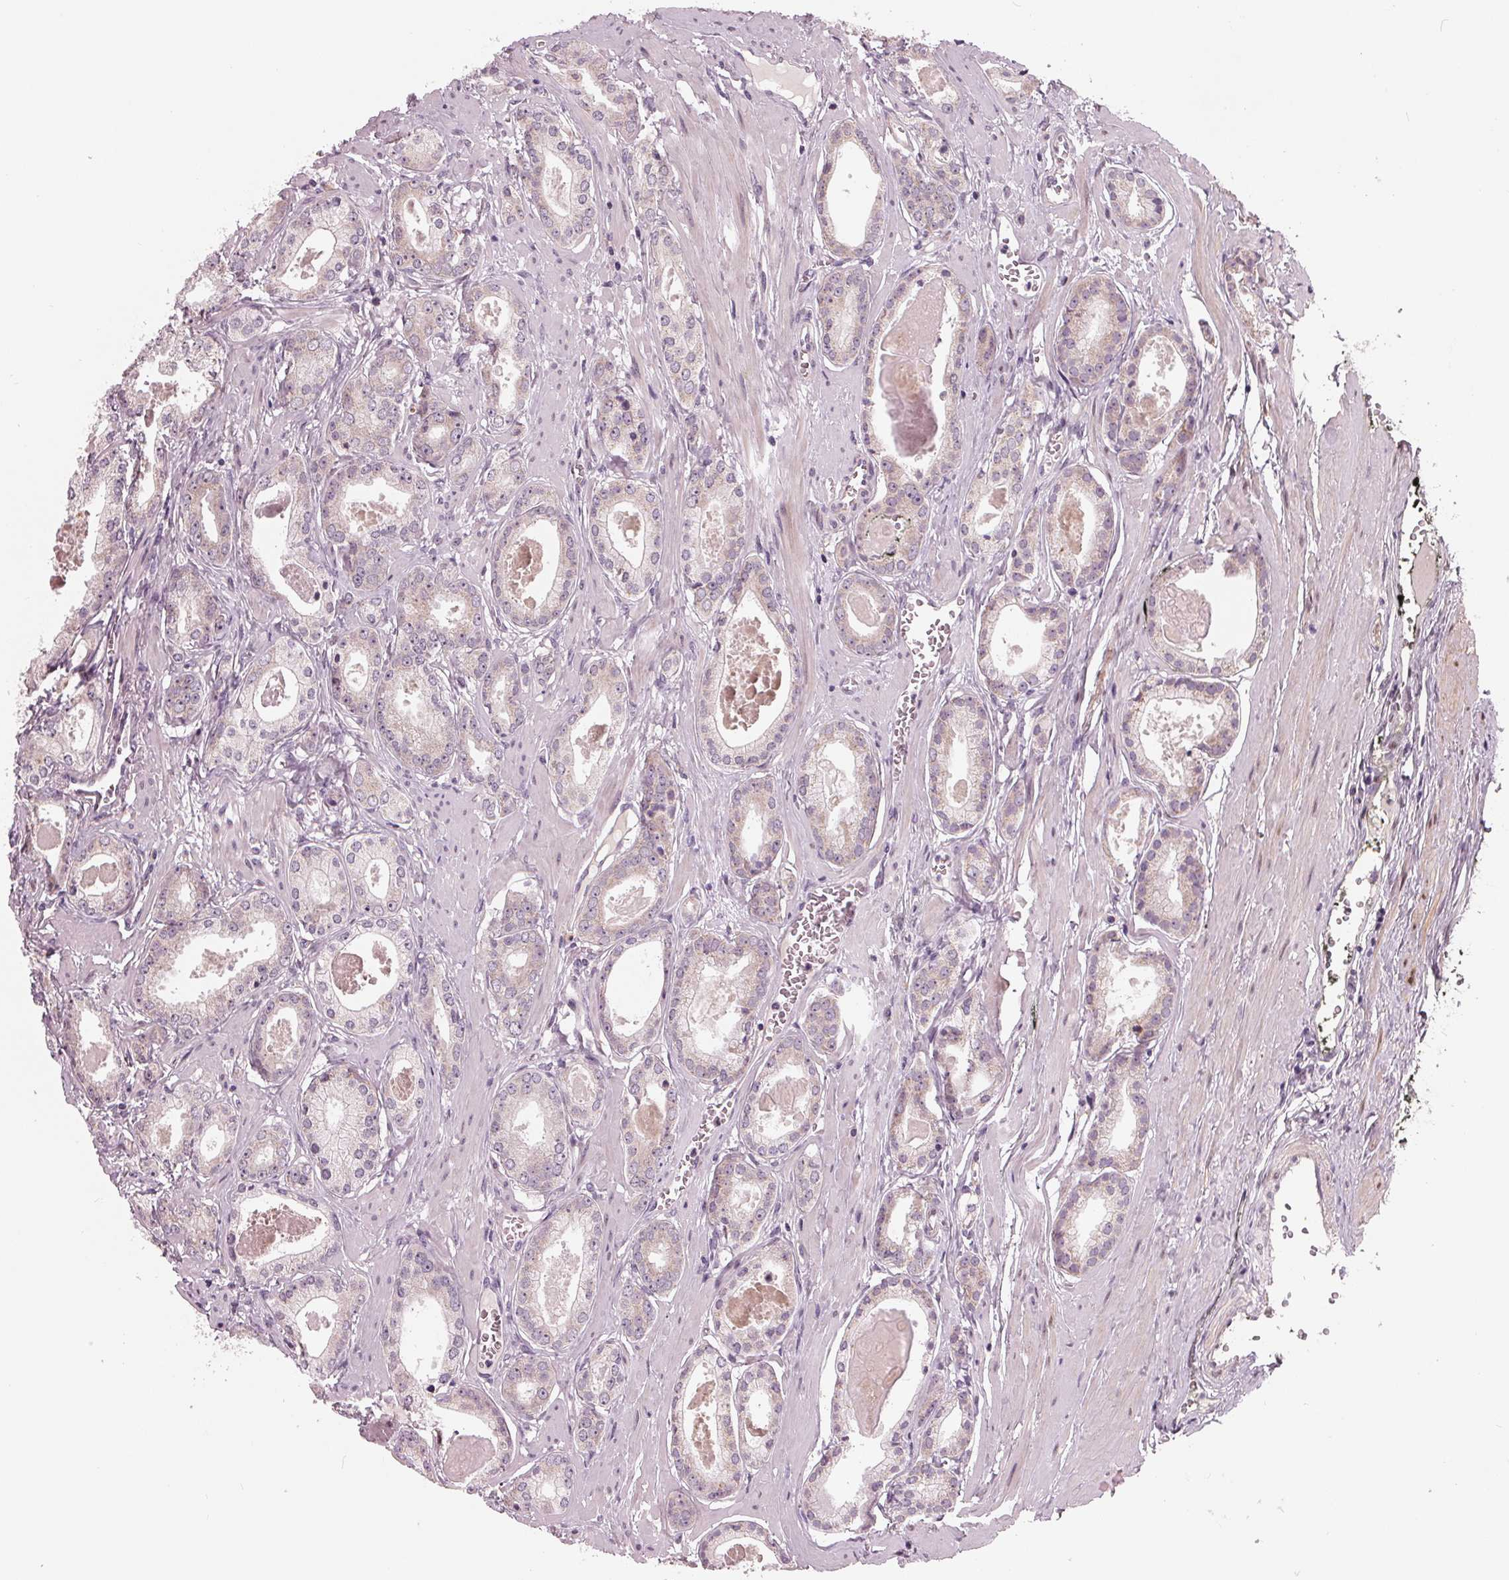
{"staining": {"intensity": "weak", "quantity": "<25%", "location": "cytoplasmic/membranous"}, "tissue": "prostate cancer", "cell_type": "Tumor cells", "image_type": "cancer", "snomed": [{"axis": "morphology", "description": "Adenocarcinoma, NOS"}, {"axis": "morphology", "description": "Adenocarcinoma, Low grade"}, {"axis": "topography", "description": "Prostate"}], "caption": "DAB (3,3'-diaminobenzidine) immunohistochemical staining of prostate cancer (adenocarcinoma) reveals no significant staining in tumor cells. (Immunohistochemistry, brightfield microscopy, high magnification).", "gene": "ZNF605", "patient": {"sex": "male", "age": 64}}